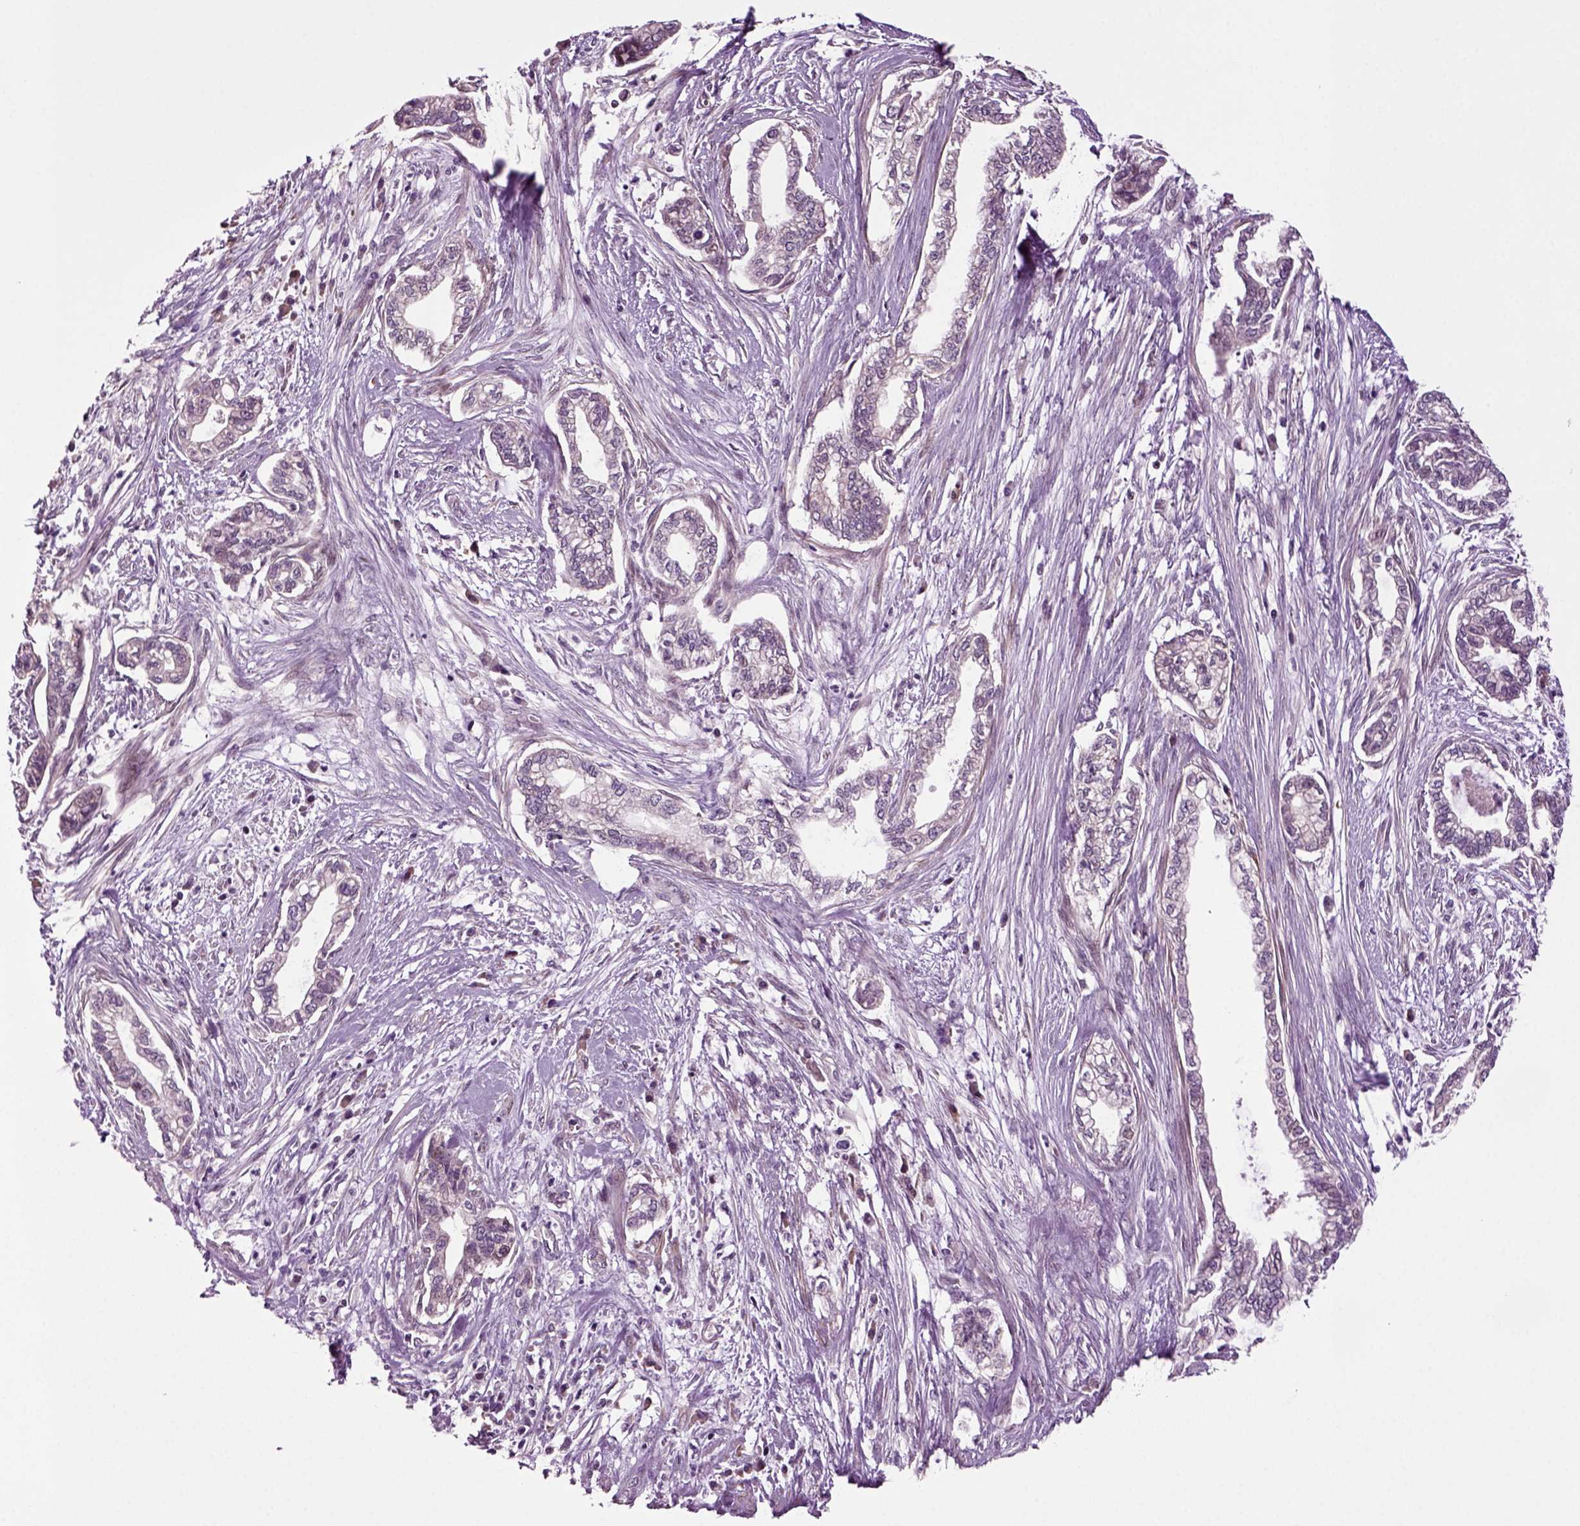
{"staining": {"intensity": "negative", "quantity": "none", "location": "none"}, "tissue": "cervical cancer", "cell_type": "Tumor cells", "image_type": "cancer", "snomed": [{"axis": "morphology", "description": "Adenocarcinoma, NOS"}, {"axis": "topography", "description": "Cervix"}], "caption": "The histopathology image reveals no staining of tumor cells in cervical cancer.", "gene": "HAGHL", "patient": {"sex": "female", "age": 62}}